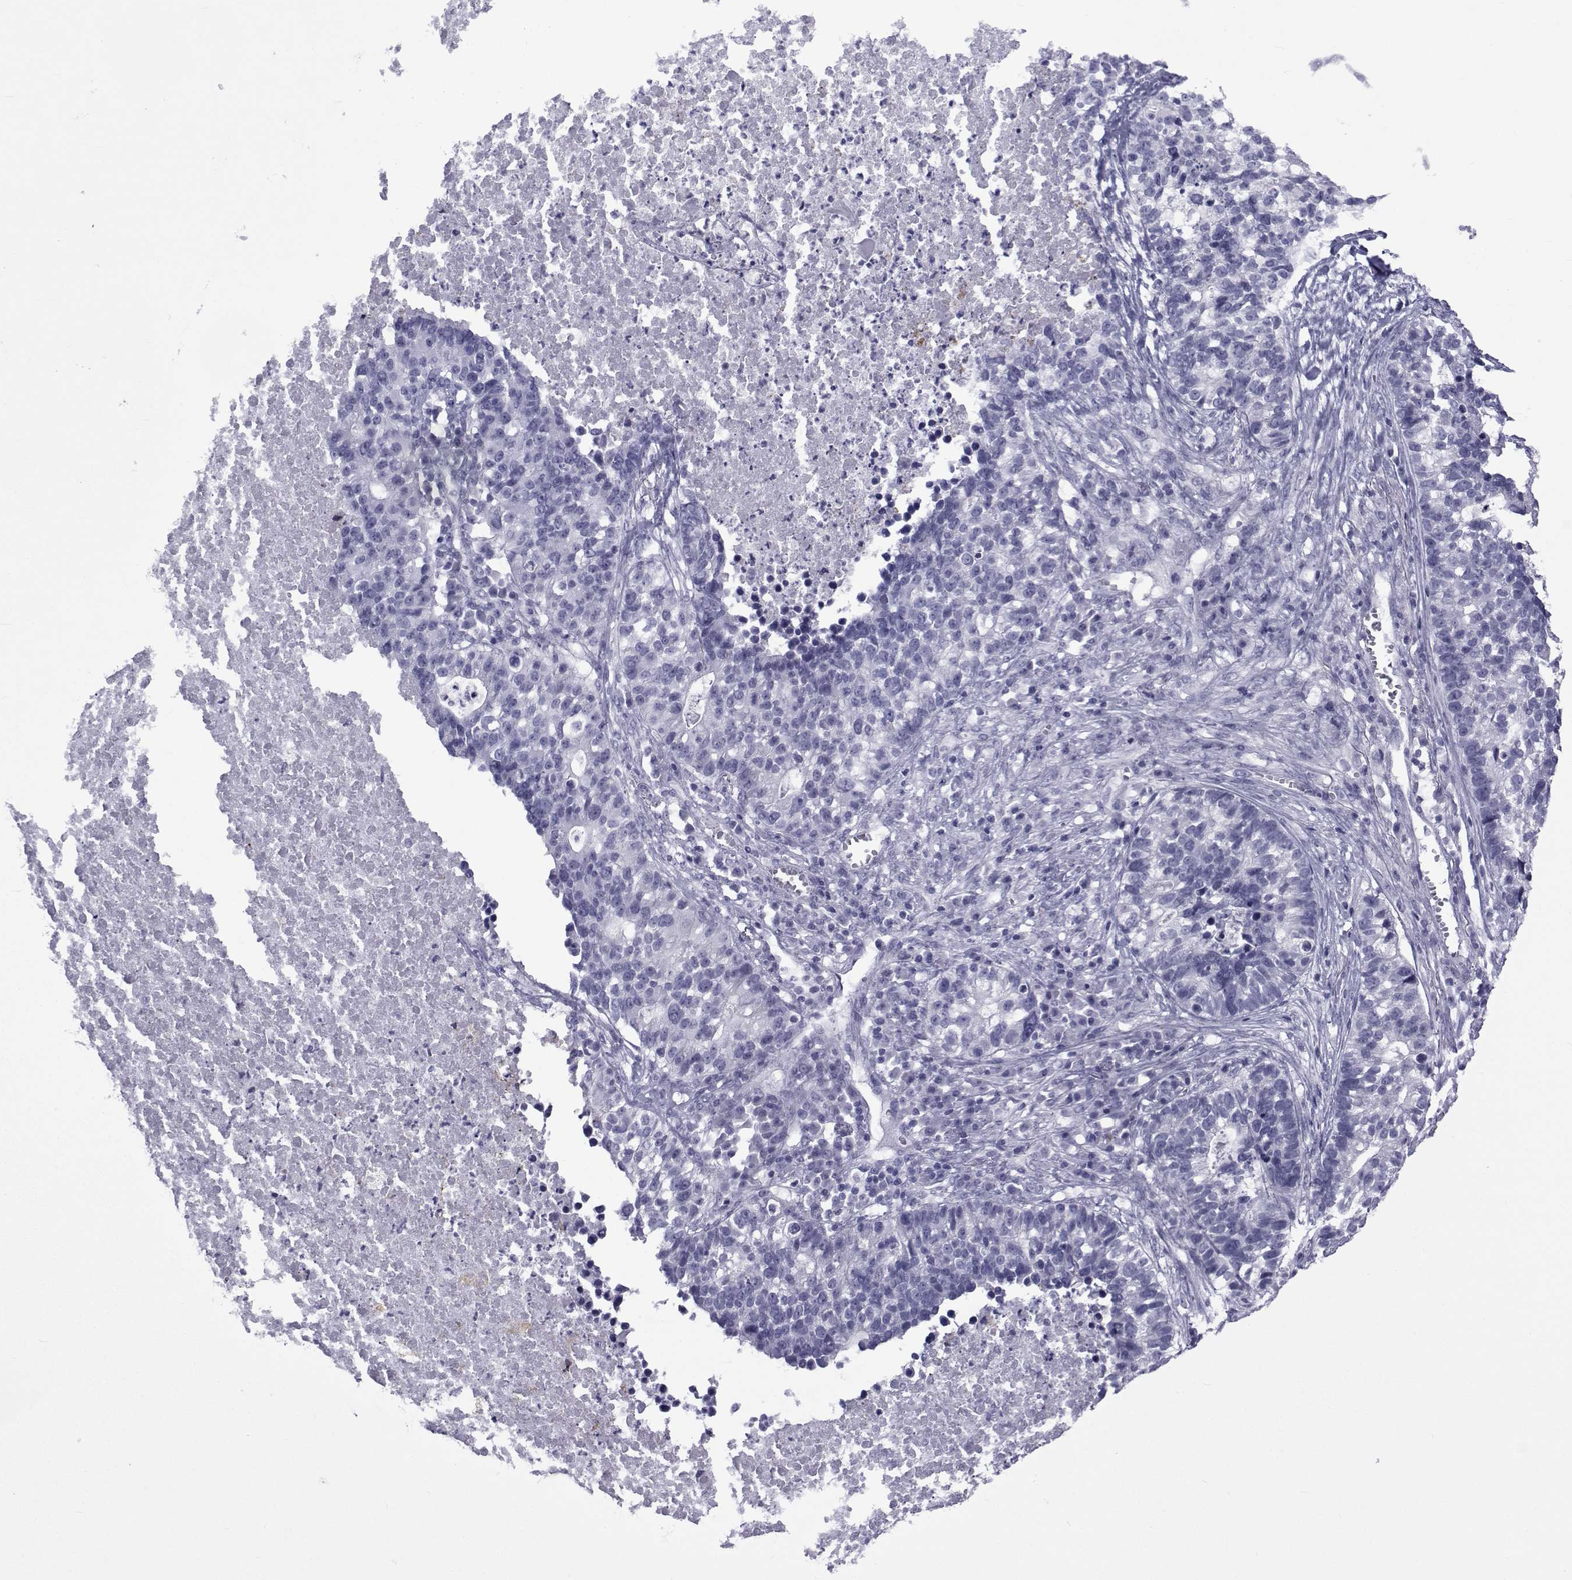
{"staining": {"intensity": "negative", "quantity": "none", "location": "none"}, "tissue": "lung cancer", "cell_type": "Tumor cells", "image_type": "cancer", "snomed": [{"axis": "morphology", "description": "Adenocarcinoma, NOS"}, {"axis": "topography", "description": "Lung"}], "caption": "An IHC histopathology image of lung cancer (adenocarcinoma) is shown. There is no staining in tumor cells of lung cancer (adenocarcinoma).", "gene": "PDE6H", "patient": {"sex": "male", "age": 57}}